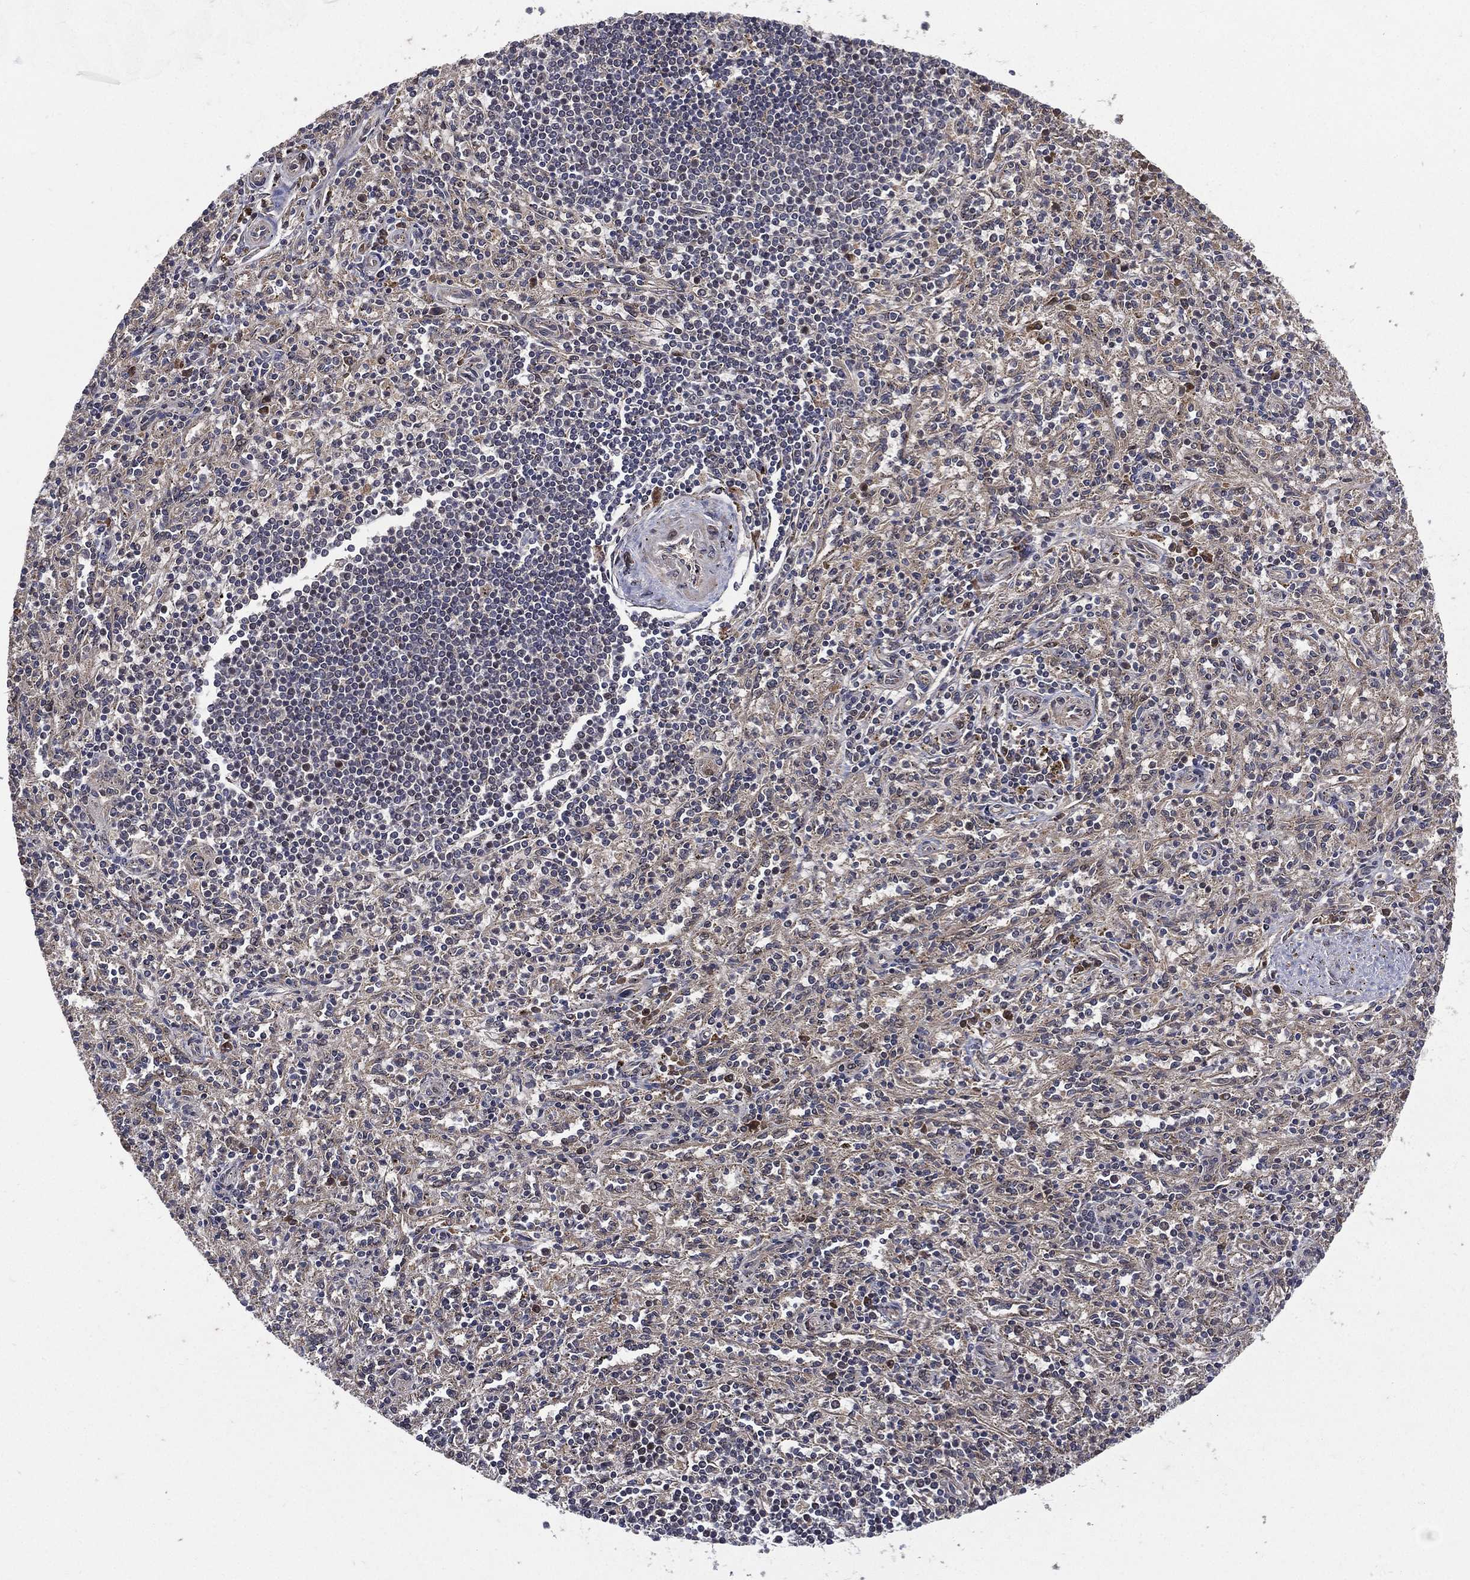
{"staining": {"intensity": "moderate", "quantity": "<25%", "location": "cytoplasmic/membranous"}, "tissue": "spleen", "cell_type": "Cells in red pulp", "image_type": "normal", "snomed": [{"axis": "morphology", "description": "Normal tissue, NOS"}, {"axis": "topography", "description": "Spleen"}], "caption": "Protein analysis of unremarkable spleen demonstrates moderate cytoplasmic/membranous positivity in about <25% of cells in red pulp. The protein of interest is stained brown, and the nuclei are stained in blue (DAB IHC with brightfield microscopy, high magnification).", "gene": "RAB11FIP4", "patient": {"sex": "male", "age": 69}}